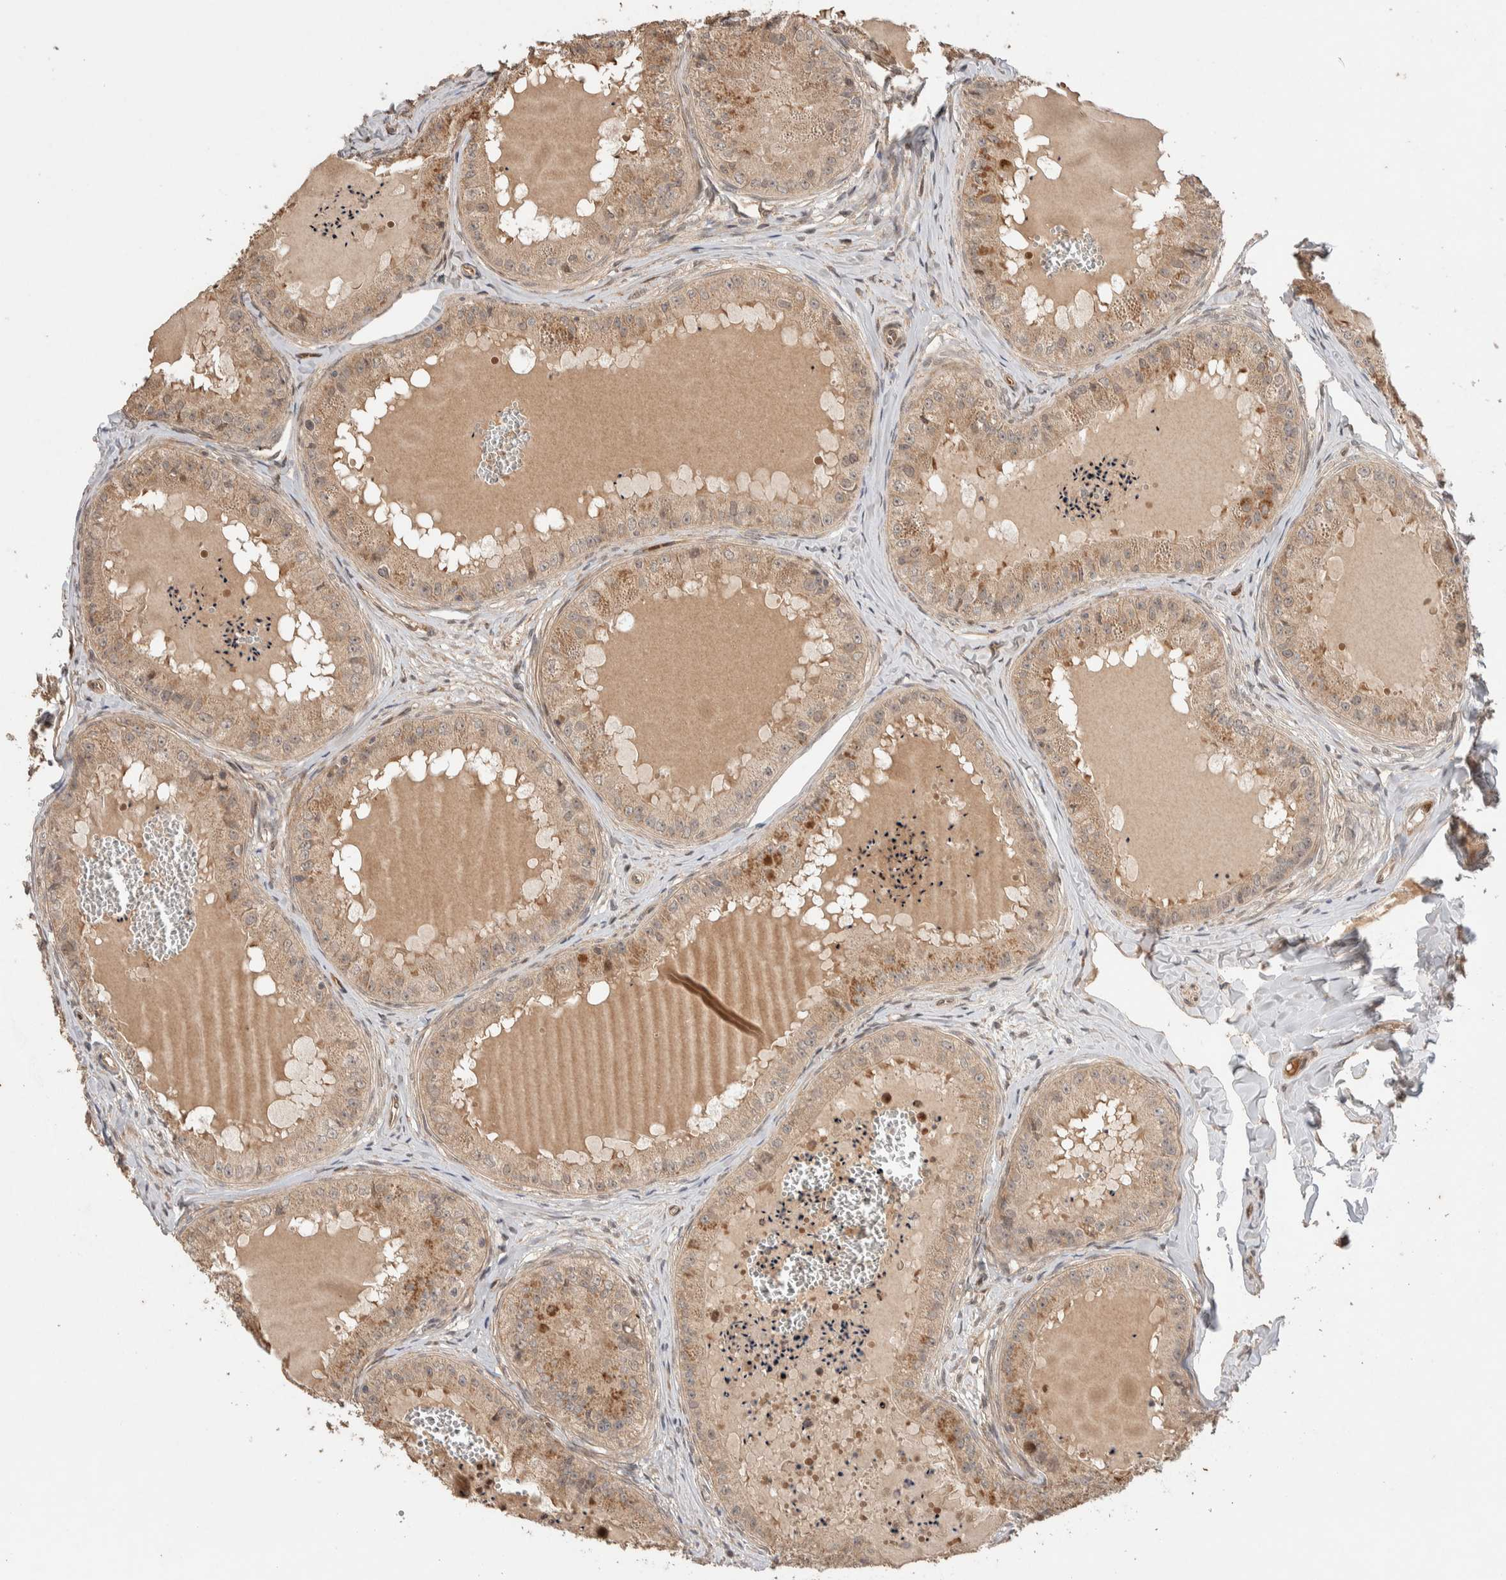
{"staining": {"intensity": "moderate", "quantity": ">75%", "location": "cytoplasmic/membranous"}, "tissue": "epididymis", "cell_type": "Glandular cells", "image_type": "normal", "snomed": [{"axis": "morphology", "description": "Normal tissue, NOS"}, {"axis": "topography", "description": "Epididymis"}], "caption": "Benign epididymis was stained to show a protein in brown. There is medium levels of moderate cytoplasmic/membranous staining in about >75% of glandular cells.", "gene": "PRDM15", "patient": {"sex": "male", "age": 31}}